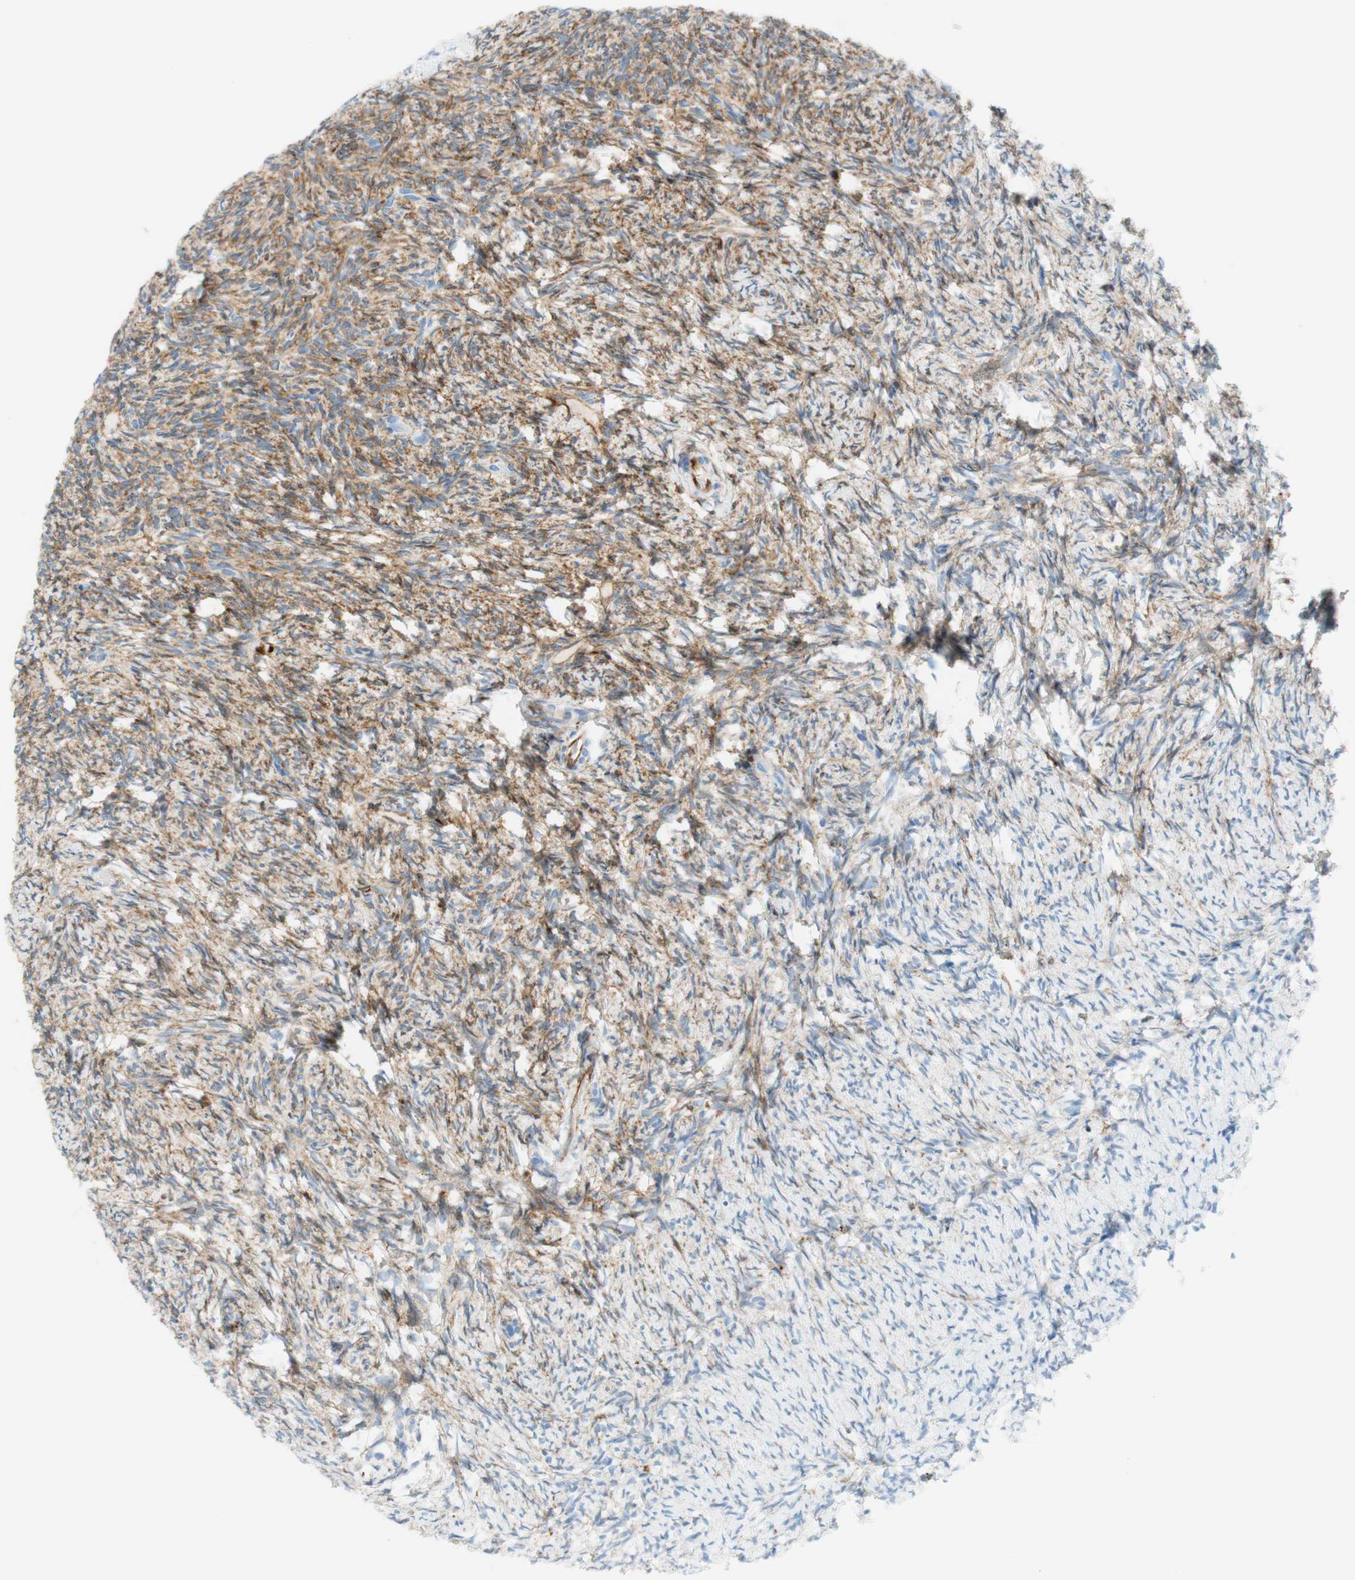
{"staining": {"intensity": "moderate", "quantity": ">75%", "location": "cytoplasmic/membranous"}, "tissue": "ovary", "cell_type": "Follicle cells", "image_type": "normal", "snomed": [{"axis": "morphology", "description": "Normal tissue, NOS"}, {"axis": "topography", "description": "Ovary"}], "caption": "Immunohistochemistry (IHC) staining of benign ovary, which displays medium levels of moderate cytoplasmic/membranous positivity in approximately >75% of follicle cells indicating moderate cytoplasmic/membranous protein positivity. The staining was performed using DAB (brown) for protein detection and nuclei were counterstained in hematoxylin (blue).", "gene": "STMN1", "patient": {"sex": "female", "age": 60}}